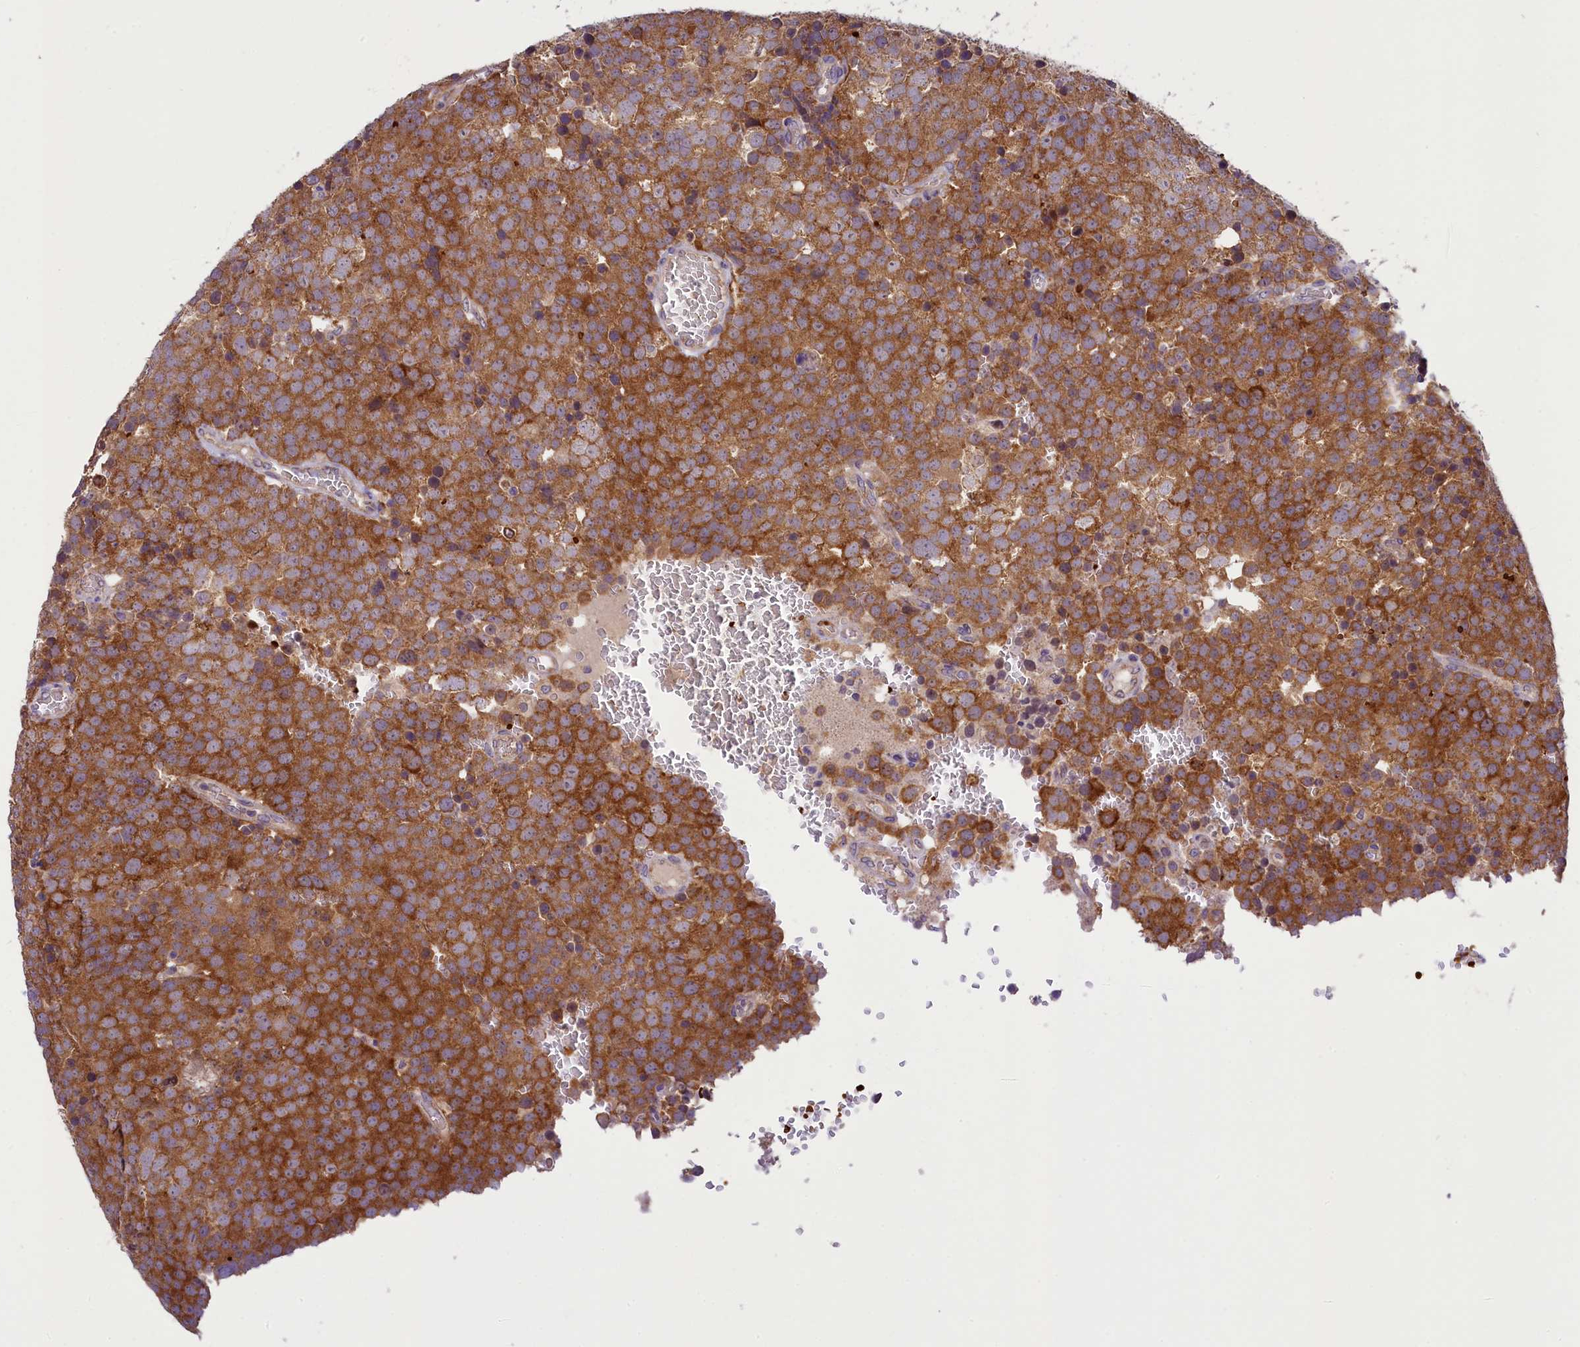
{"staining": {"intensity": "strong", "quantity": ">75%", "location": "cytoplasmic/membranous"}, "tissue": "testis cancer", "cell_type": "Tumor cells", "image_type": "cancer", "snomed": [{"axis": "morphology", "description": "Seminoma, NOS"}, {"axis": "topography", "description": "Testis"}], "caption": "Testis cancer was stained to show a protein in brown. There is high levels of strong cytoplasmic/membranous positivity in about >75% of tumor cells.", "gene": "LARP4", "patient": {"sex": "male", "age": 71}}